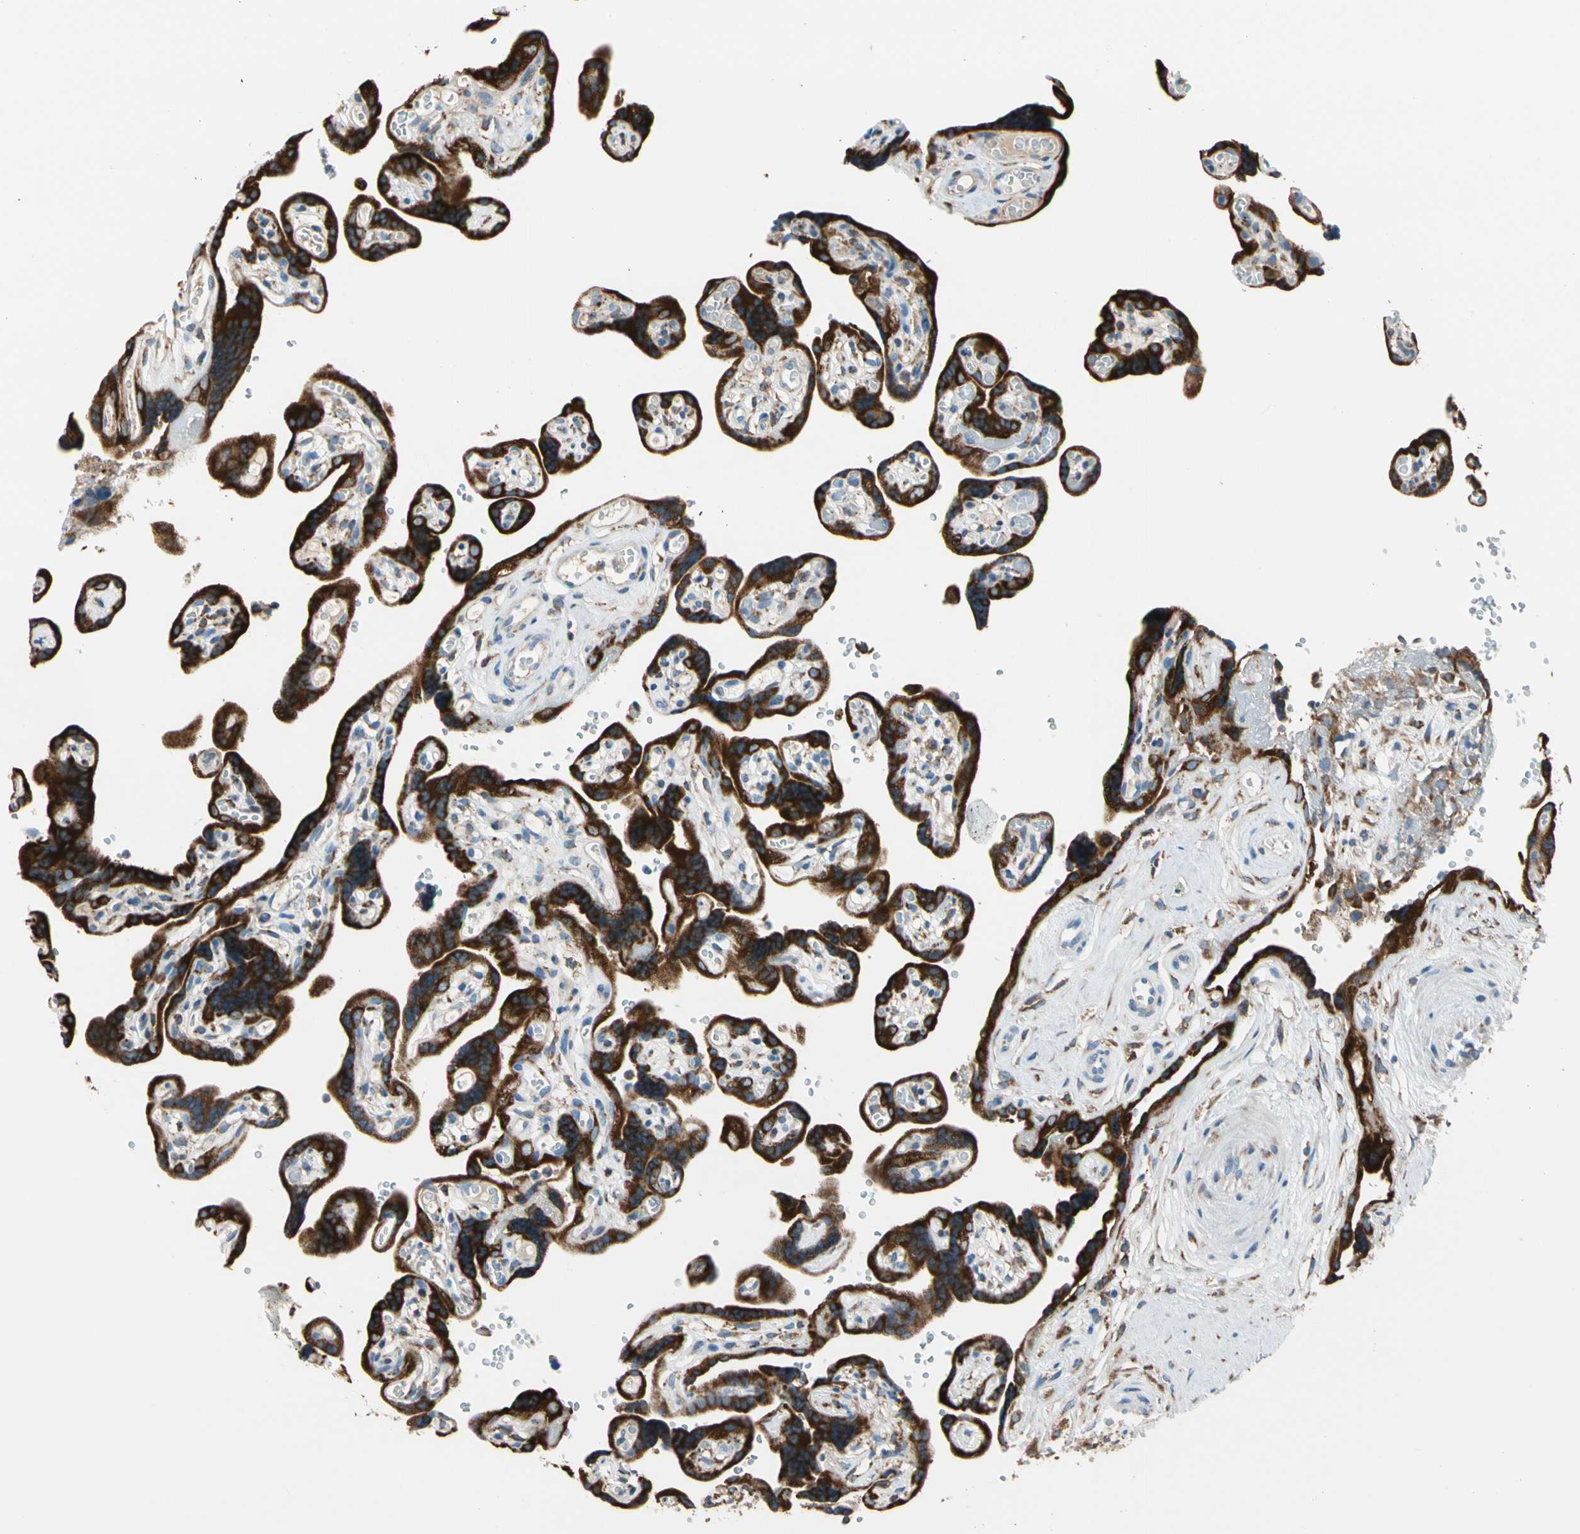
{"staining": {"intensity": "moderate", "quantity": ">75%", "location": "cytoplasmic/membranous"}, "tissue": "placenta", "cell_type": "Decidual cells", "image_type": "normal", "snomed": [{"axis": "morphology", "description": "Normal tissue, NOS"}, {"axis": "topography", "description": "Placenta"}], "caption": "Placenta stained with DAB immunohistochemistry (IHC) exhibits medium levels of moderate cytoplasmic/membranous expression in approximately >75% of decidual cells. Using DAB (3,3'-diaminobenzidine) (brown) and hematoxylin (blue) stains, captured at high magnification using brightfield microscopy.", "gene": "LRPAP1", "patient": {"sex": "female", "age": 30}}